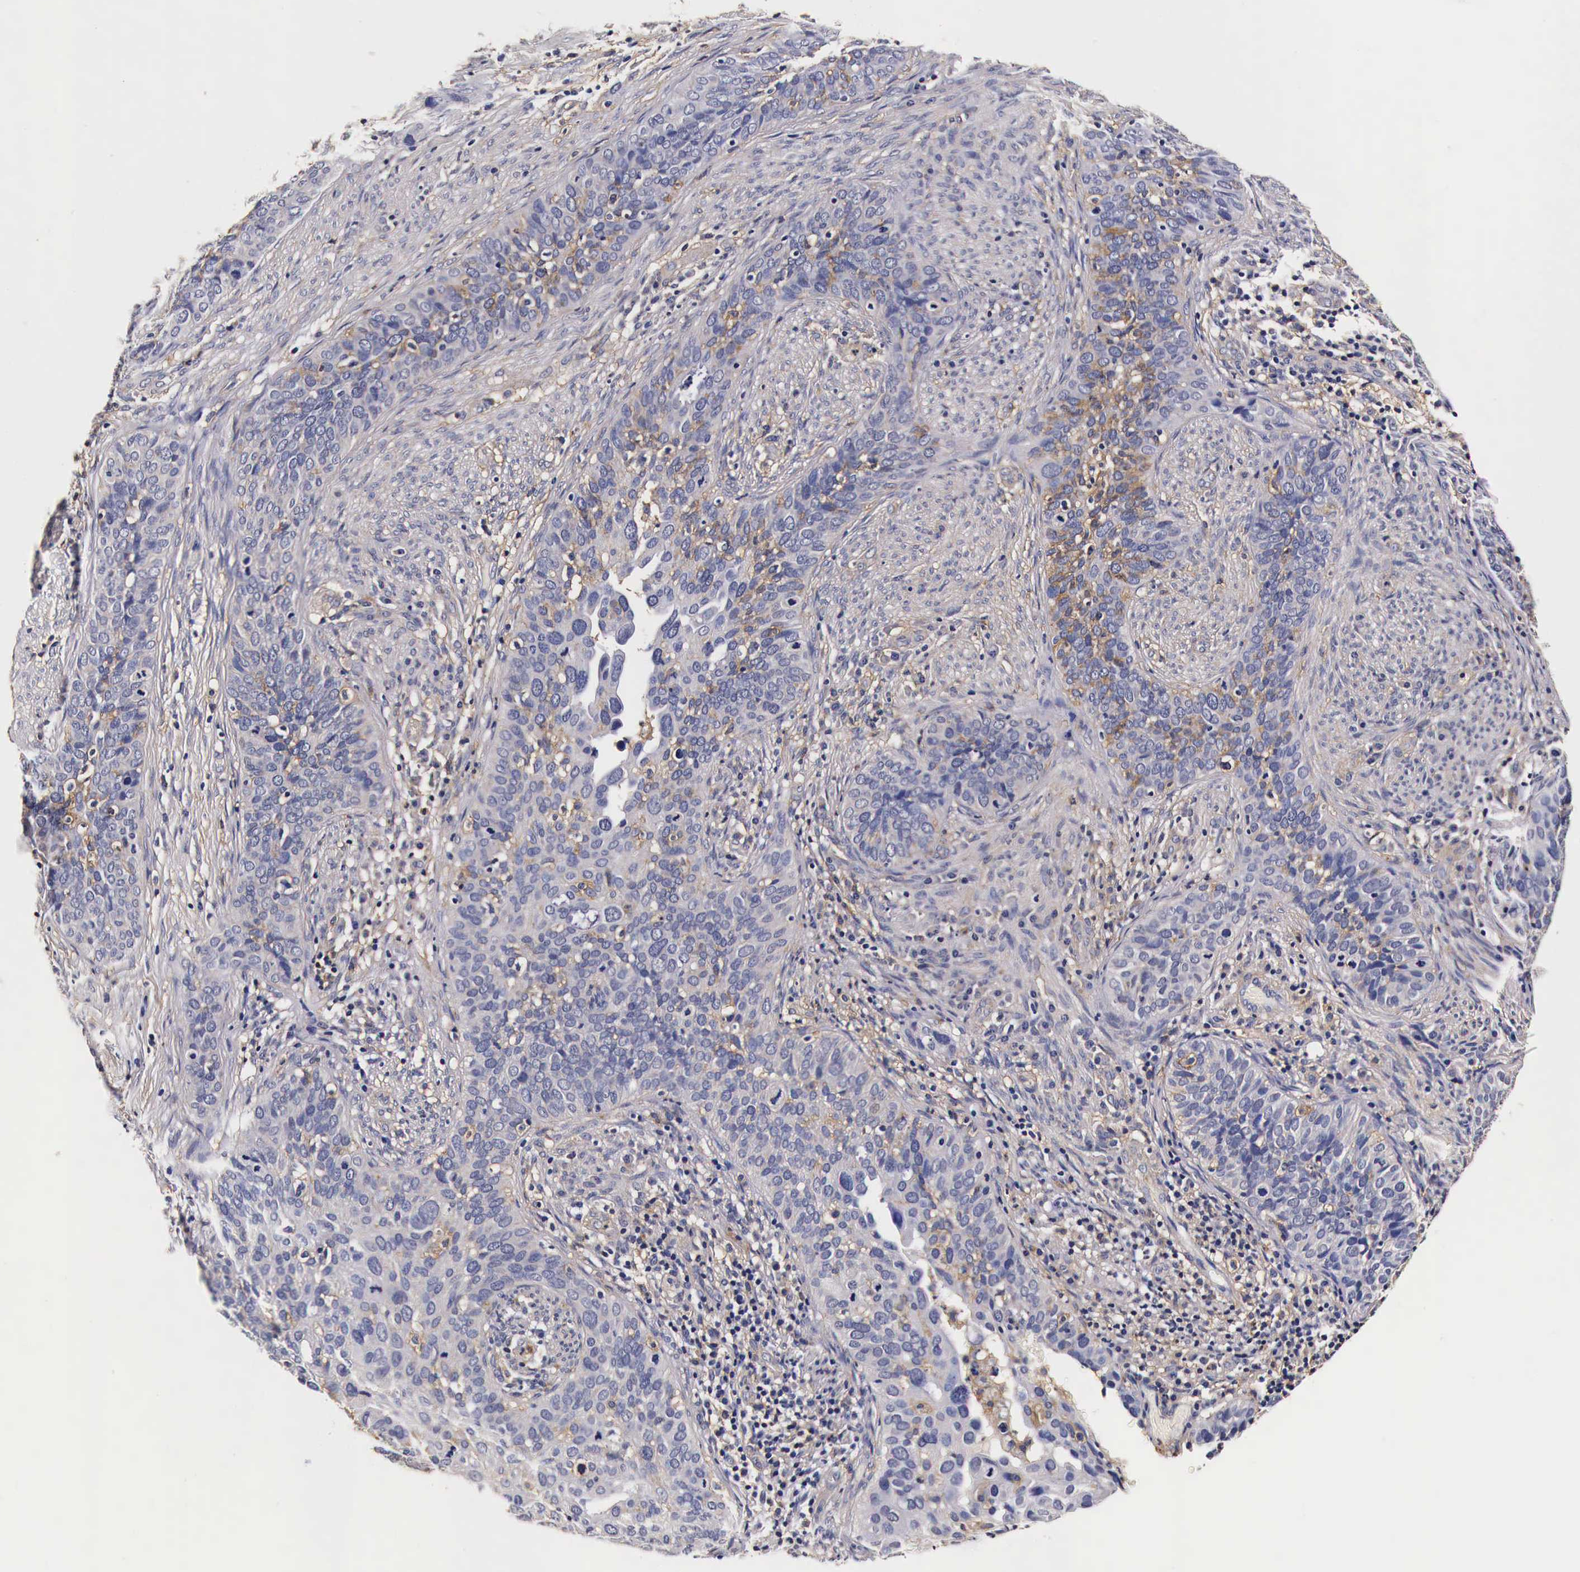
{"staining": {"intensity": "weak", "quantity": "25%-75%", "location": "cytoplasmic/membranous"}, "tissue": "cervical cancer", "cell_type": "Tumor cells", "image_type": "cancer", "snomed": [{"axis": "morphology", "description": "Squamous cell carcinoma, NOS"}, {"axis": "topography", "description": "Cervix"}], "caption": "Squamous cell carcinoma (cervical) tissue exhibits weak cytoplasmic/membranous staining in approximately 25%-75% of tumor cells", "gene": "RP2", "patient": {"sex": "female", "age": 31}}